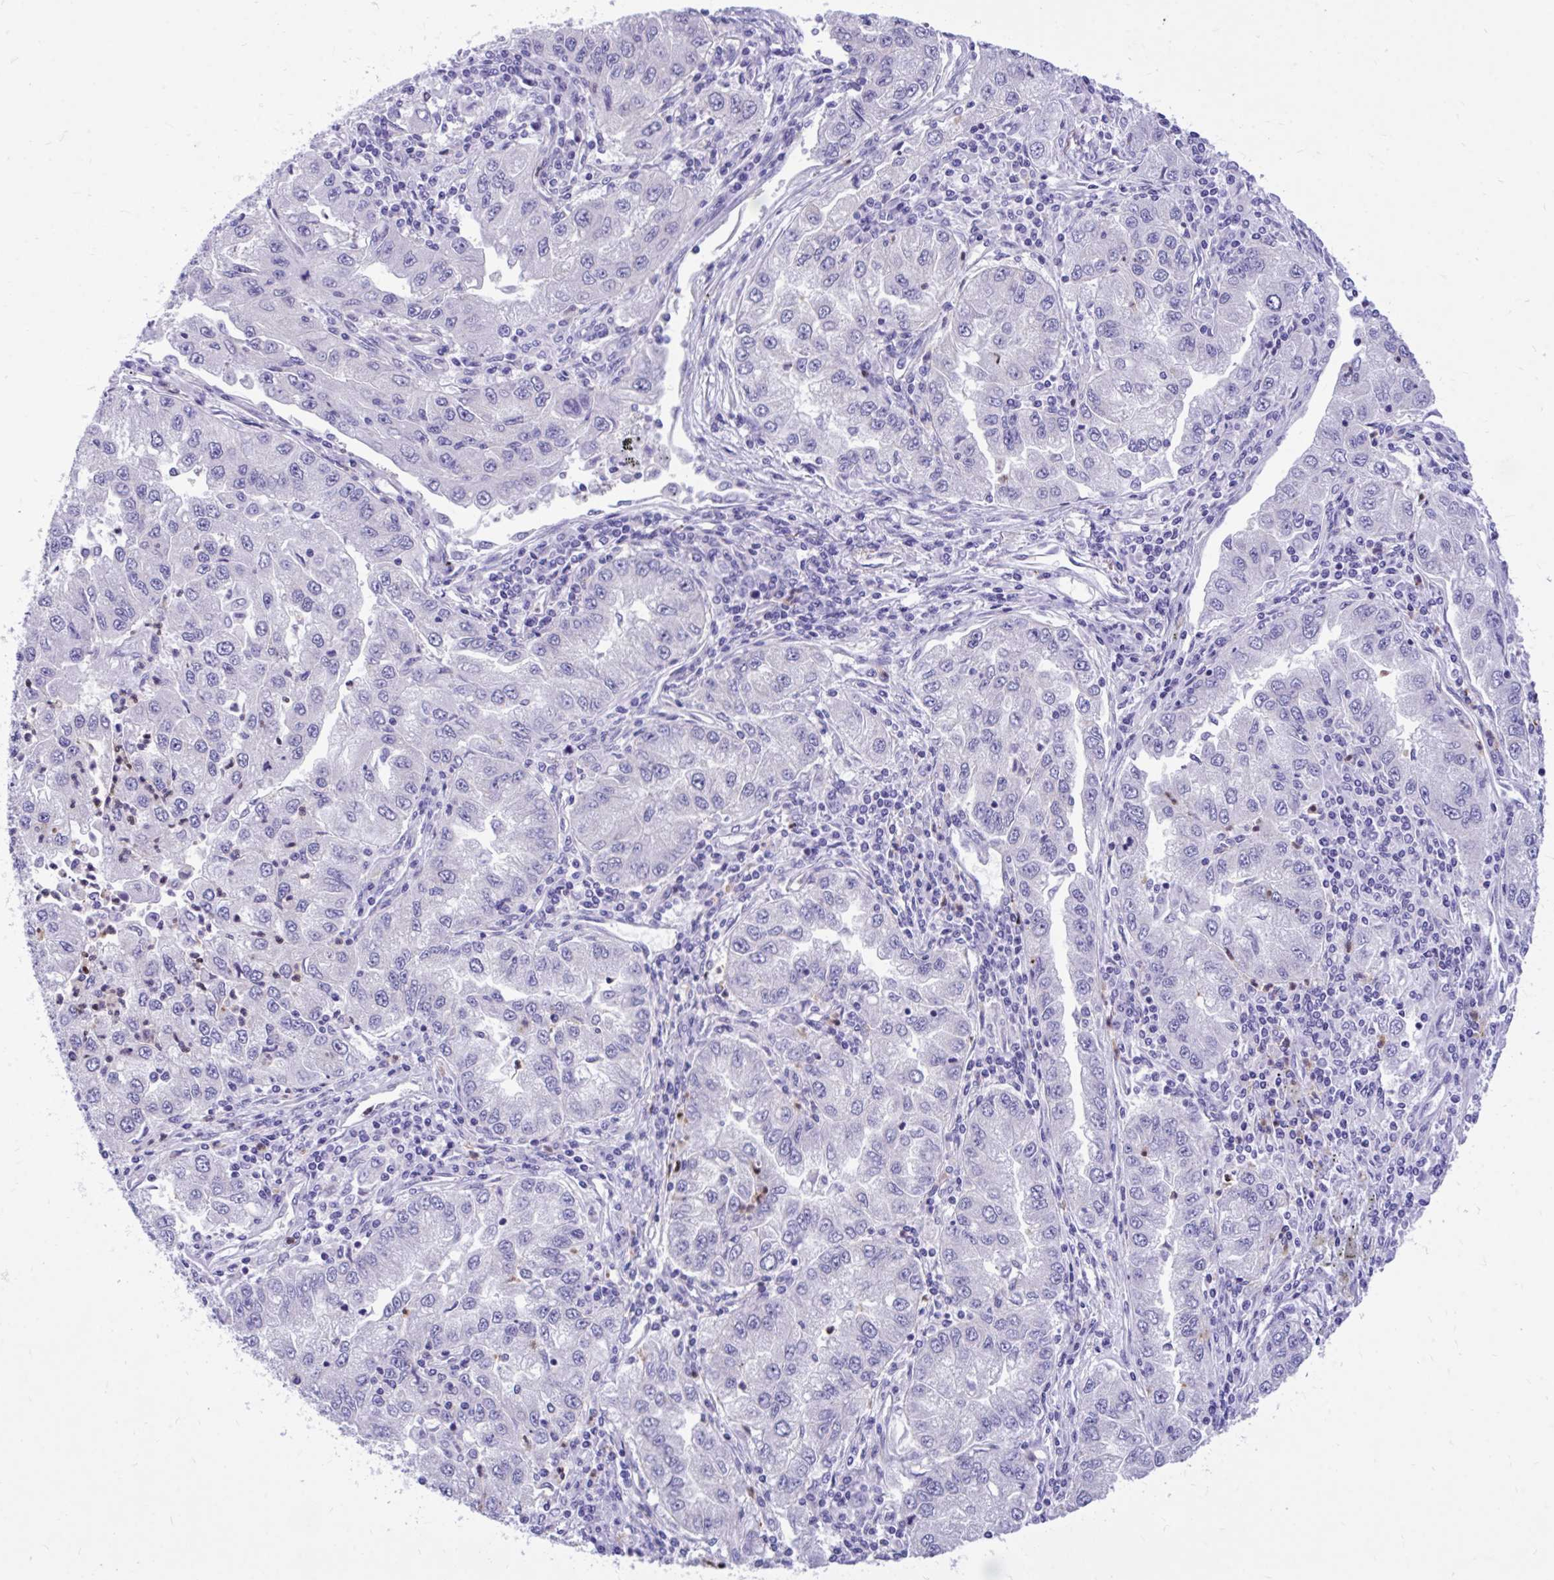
{"staining": {"intensity": "negative", "quantity": "none", "location": "none"}, "tissue": "lung cancer", "cell_type": "Tumor cells", "image_type": "cancer", "snomed": [{"axis": "morphology", "description": "Adenocarcinoma, NOS"}, {"axis": "morphology", "description": "Adenocarcinoma primary or metastatic"}, {"axis": "topography", "description": "Lung"}], "caption": "Image shows no protein staining in tumor cells of adenocarcinoma primary or metastatic (lung) tissue. The staining was performed using DAB (3,3'-diaminobenzidine) to visualize the protein expression in brown, while the nuclei were stained in blue with hematoxylin (Magnification: 20x).", "gene": "ADAMTSL1", "patient": {"sex": "male", "age": 74}}